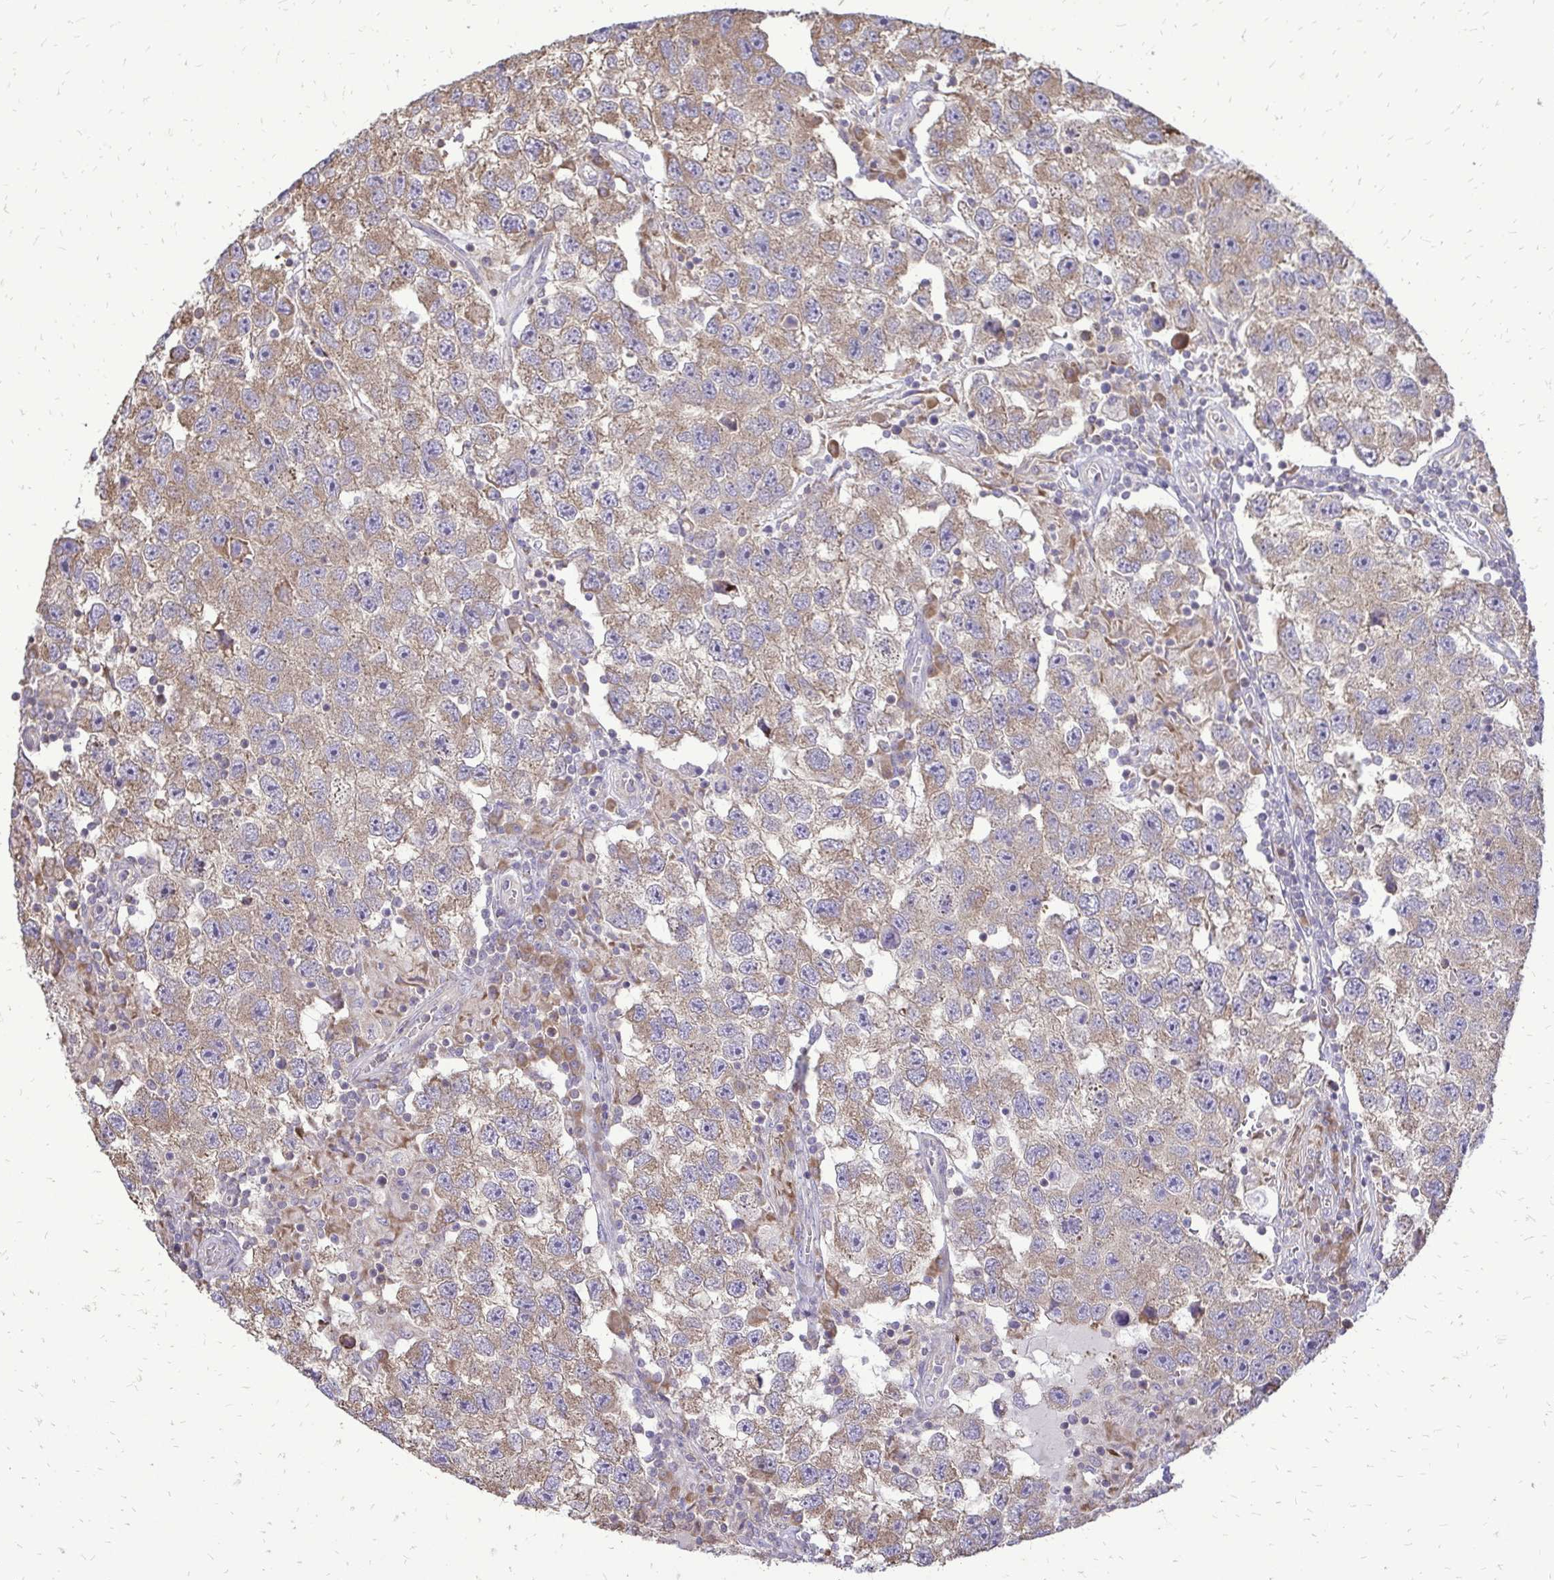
{"staining": {"intensity": "moderate", "quantity": ">75%", "location": "cytoplasmic/membranous"}, "tissue": "testis cancer", "cell_type": "Tumor cells", "image_type": "cancer", "snomed": [{"axis": "morphology", "description": "Seminoma, NOS"}, {"axis": "topography", "description": "Testis"}], "caption": "An immunohistochemistry (IHC) image of tumor tissue is shown. Protein staining in brown shows moderate cytoplasmic/membranous positivity in testis cancer (seminoma) within tumor cells. The protein is shown in brown color, while the nuclei are stained blue.", "gene": "RPS3", "patient": {"sex": "male", "age": 26}}